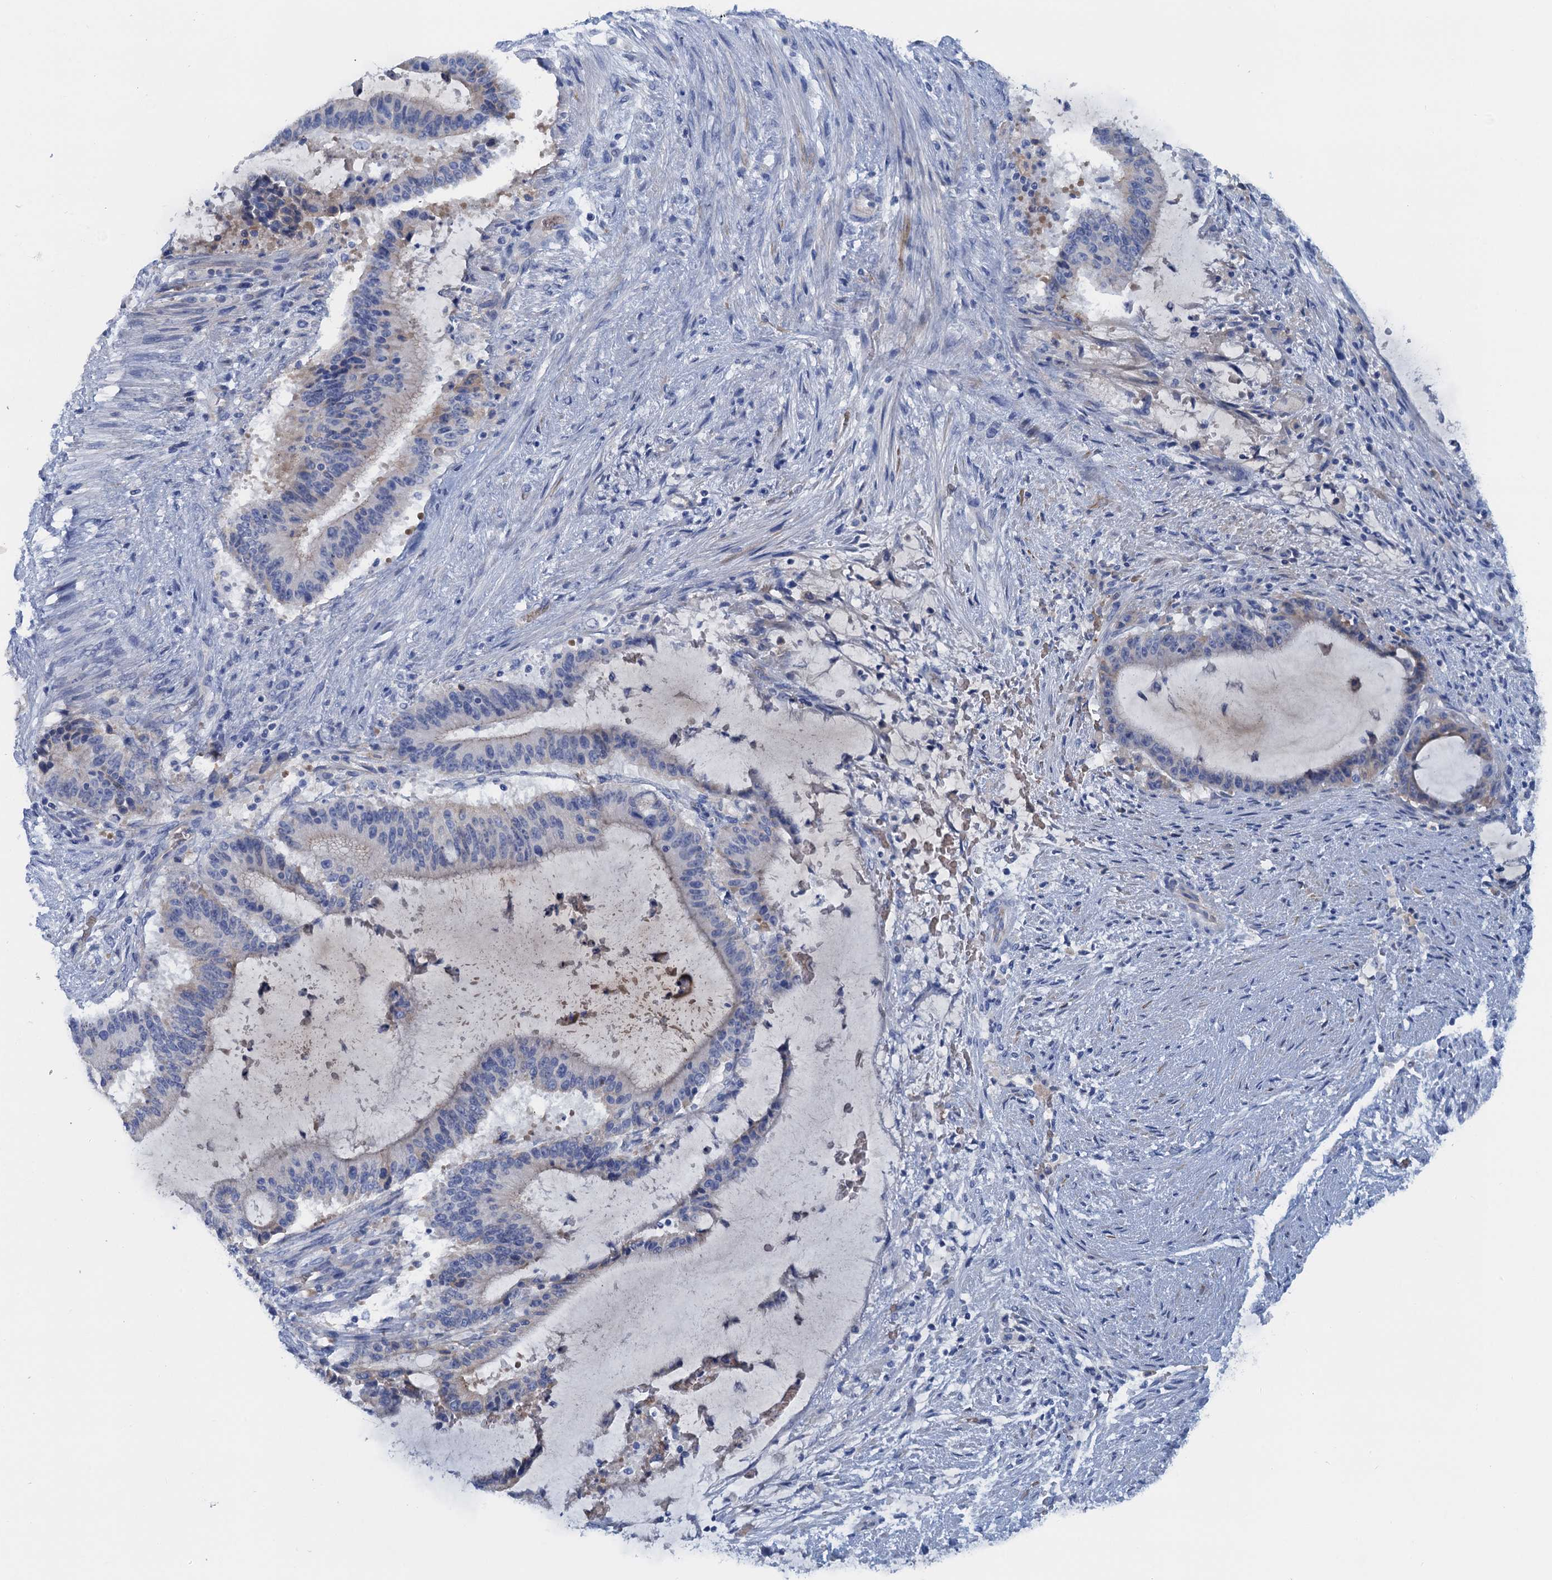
{"staining": {"intensity": "negative", "quantity": "none", "location": "none"}, "tissue": "liver cancer", "cell_type": "Tumor cells", "image_type": "cancer", "snomed": [{"axis": "morphology", "description": "Normal tissue, NOS"}, {"axis": "morphology", "description": "Cholangiocarcinoma"}, {"axis": "topography", "description": "Liver"}, {"axis": "topography", "description": "Peripheral nerve tissue"}], "caption": "Tumor cells show no significant protein expression in liver cancer. The staining is performed using DAB brown chromogen with nuclei counter-stained in using hematoxylin.", "gene": "MYADML2", "patient": {"sex": "female", "age": 73}}